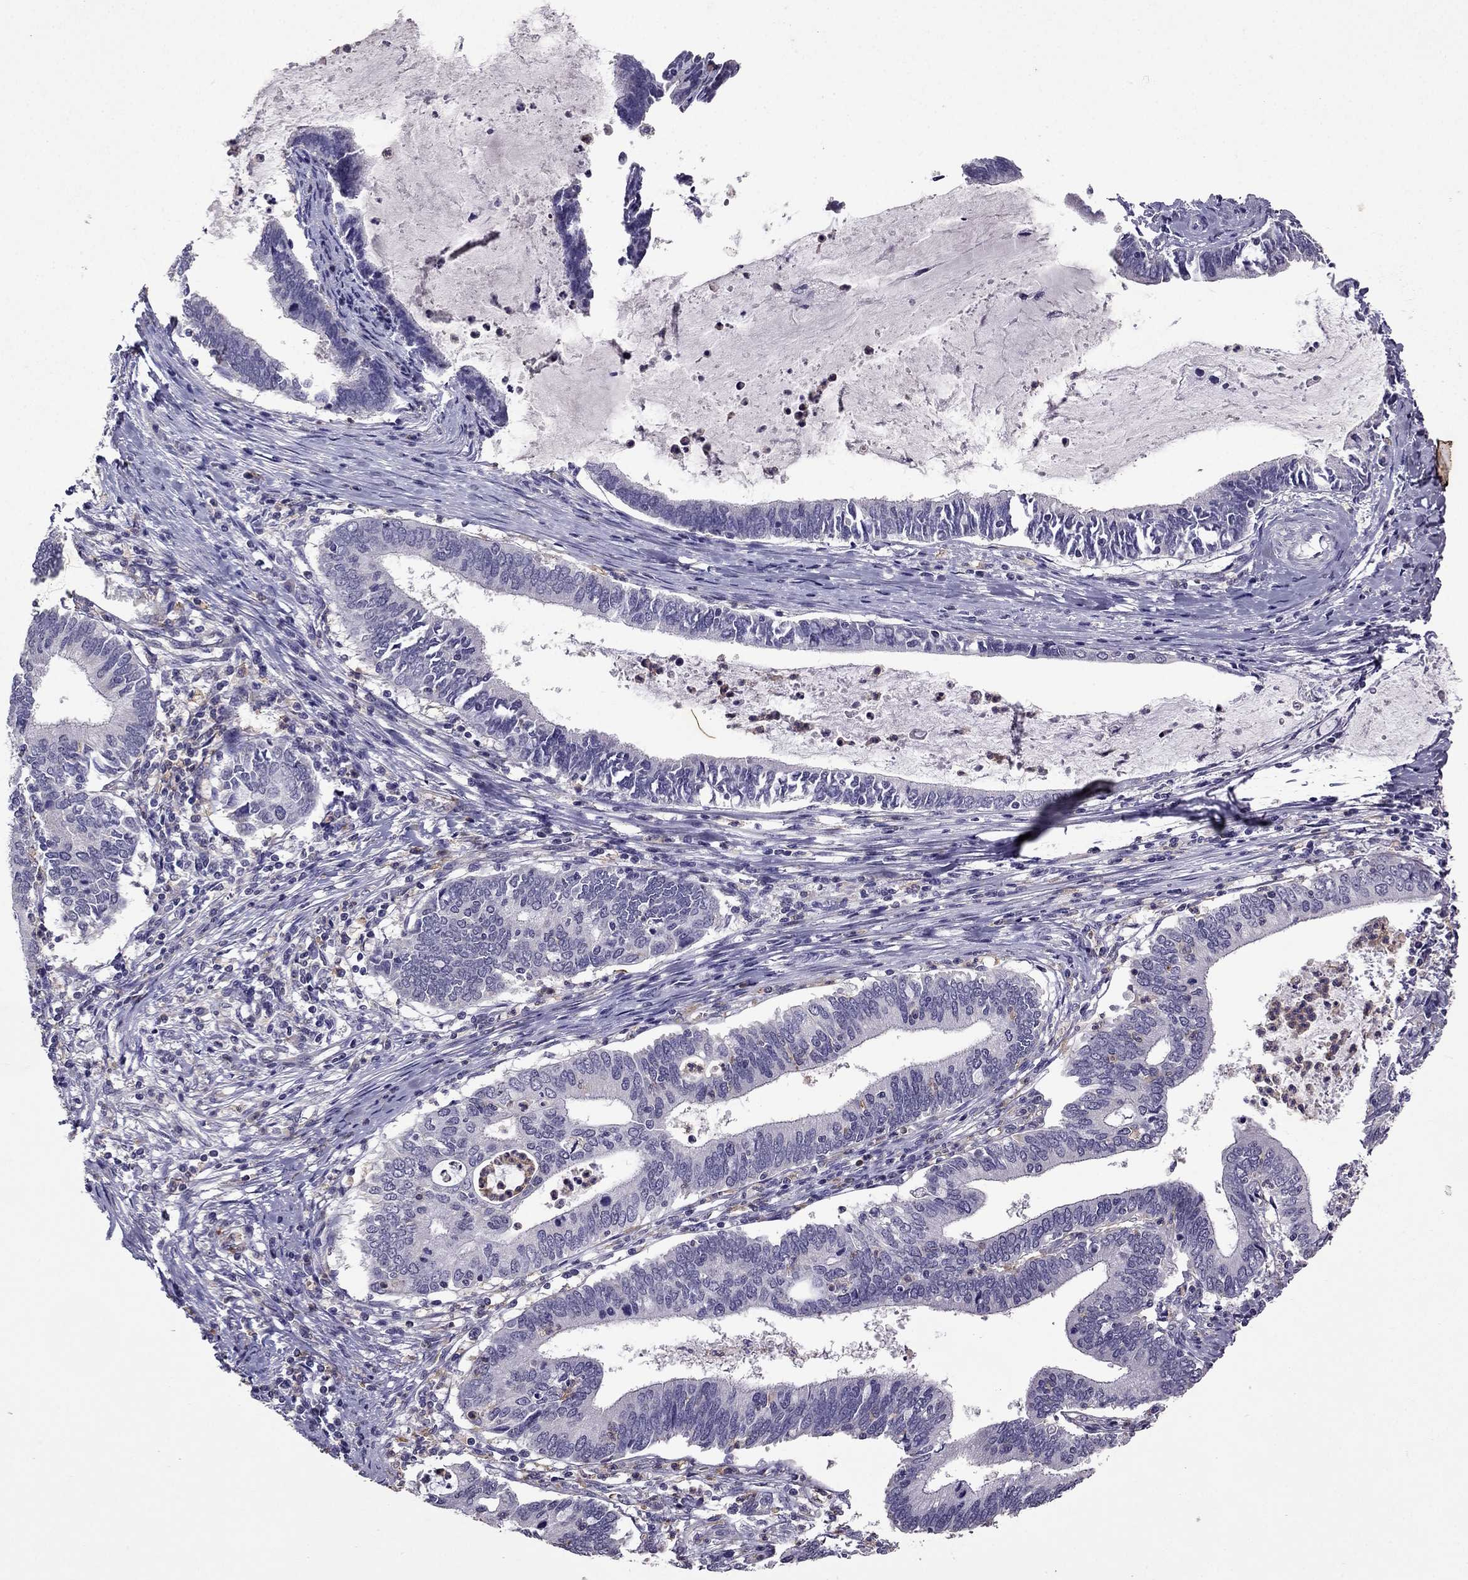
{"staining": {"intensity": "negative", "quantity": "none", "location": "none"}, "tissue": "cervical cancer", "cell_type": "Tumor cells", "image_type": "cancer", "snomed": [{"axis": "morphology", "description": "Adenocarcinoma, NOS"}, {"axis": "topography", "description": "Cervix"}], "caption": "Tumor cells are negative for protein expression in human adenocarcinoma (cervical).", "gene": "RFLNB", "patient": {"sex": "female", "age": 42}}